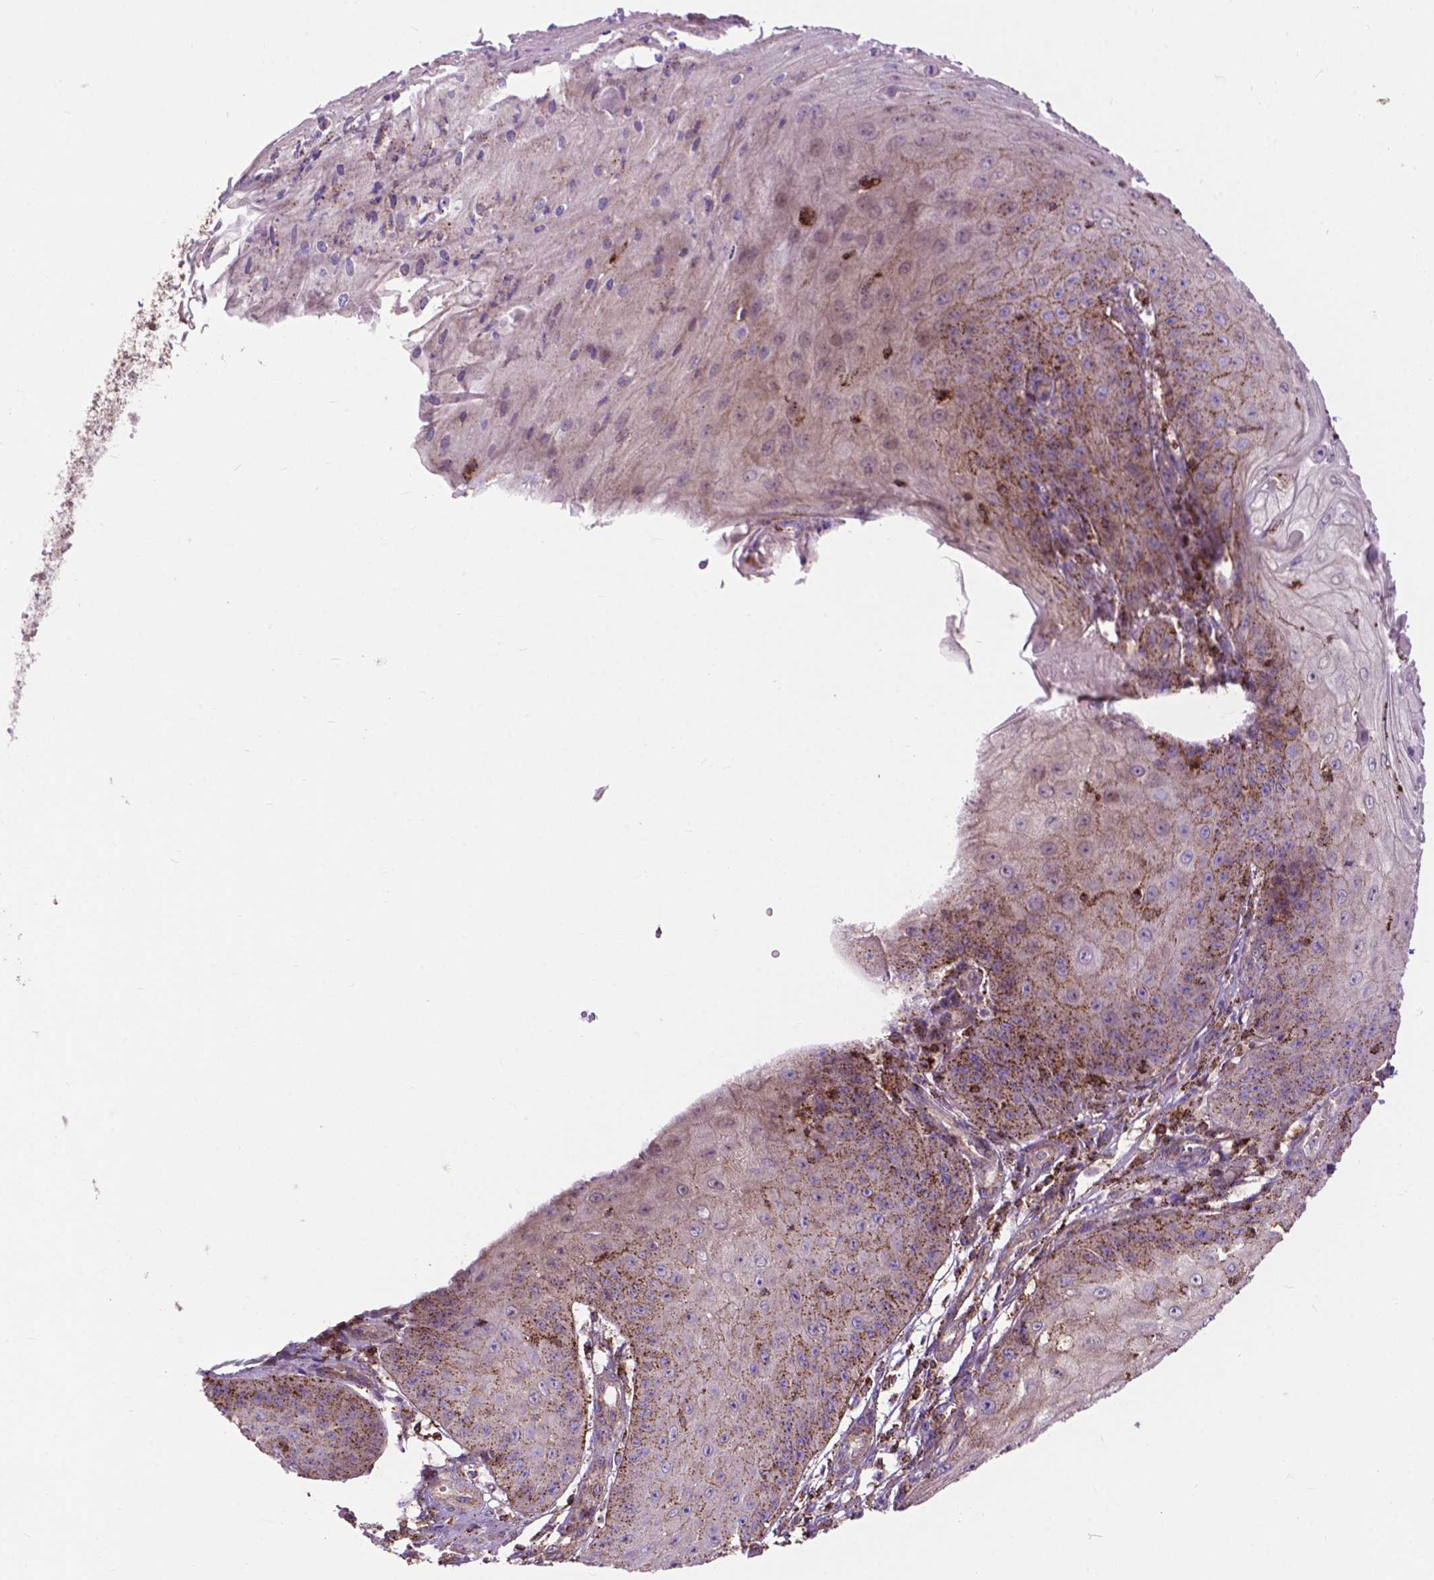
{"staining": {"intensity": "moderate", "quantity": "<25%", "location": "cytoplasmic/membranous"}, "tissue": "skin cancer", "cell_type": "Tumor cells", "image_type": "cancer", "snomed": [{"axis": "morphology", "description": "Squamous cell carcinoma, NOS"}, {"axis": "topography", "description": "Skin"}], "caption": "A low amount of moderate cytoplasmic/membranous expression is present in about <25% of tumor cells in squamous cell carcinoma (skin) tissue.", "gene": "CHMP4A", "patient": {"sex": "male", "age": 70}}